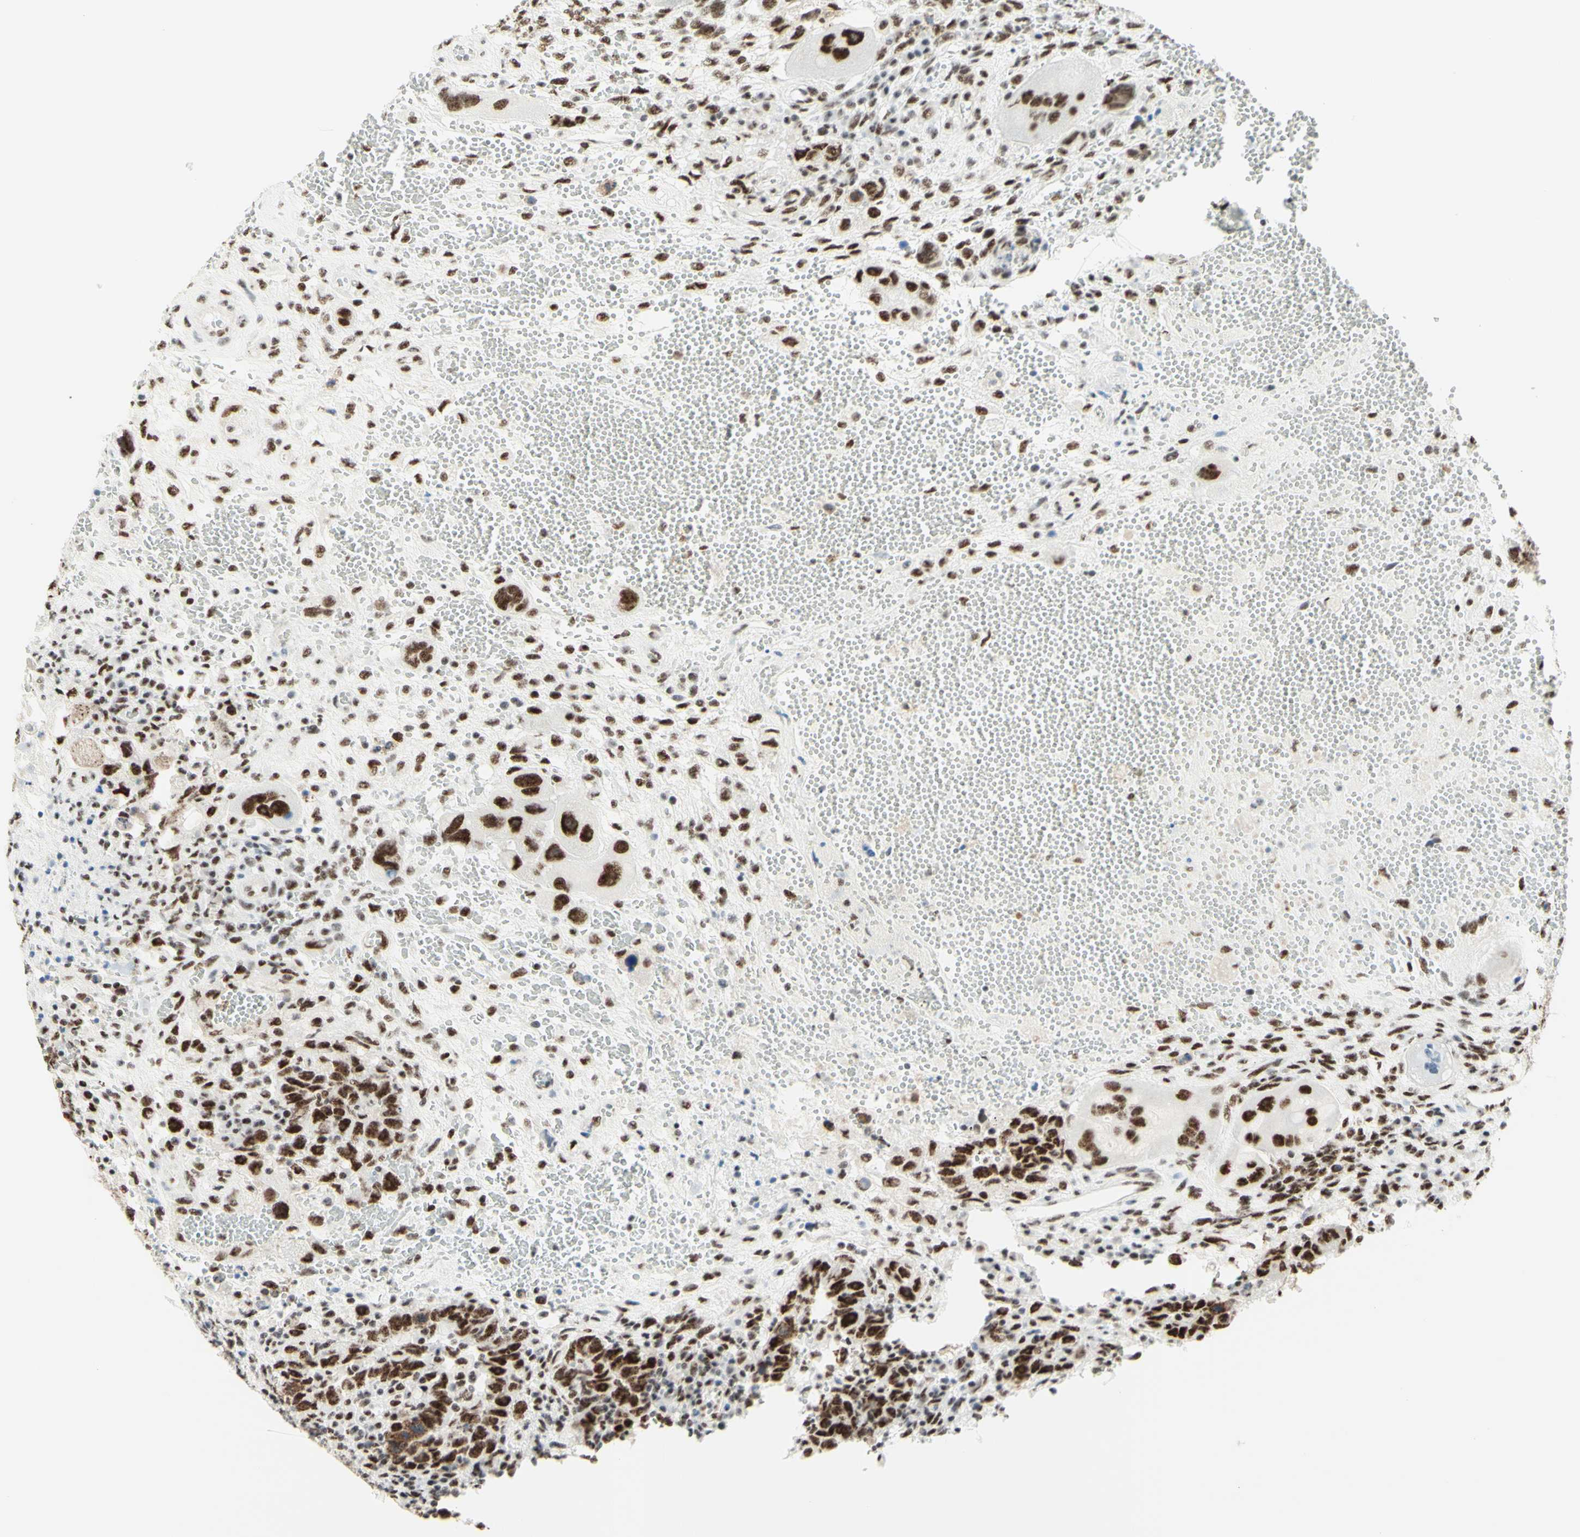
{"staining": {"intensity": "strong", "quantity": ">75%", "location": "nuclear"}, "tissue": "testis cancer", "cell_type": "Tumor cells", "image_type": "cancer", "snomed": [{"axis": "morphology", "description": "Carcinoma, Embryonal, NOS"}, {"axis": "topography", "description": "Testis"}], "caption": "Immunohistochemical staining of human embryonal carcinoma (testis) displays strong nuclear protein expression in approximately >75% of tumor cells.", "gene": "WTAP", "patient": {"sex": "male", "age": 26}}